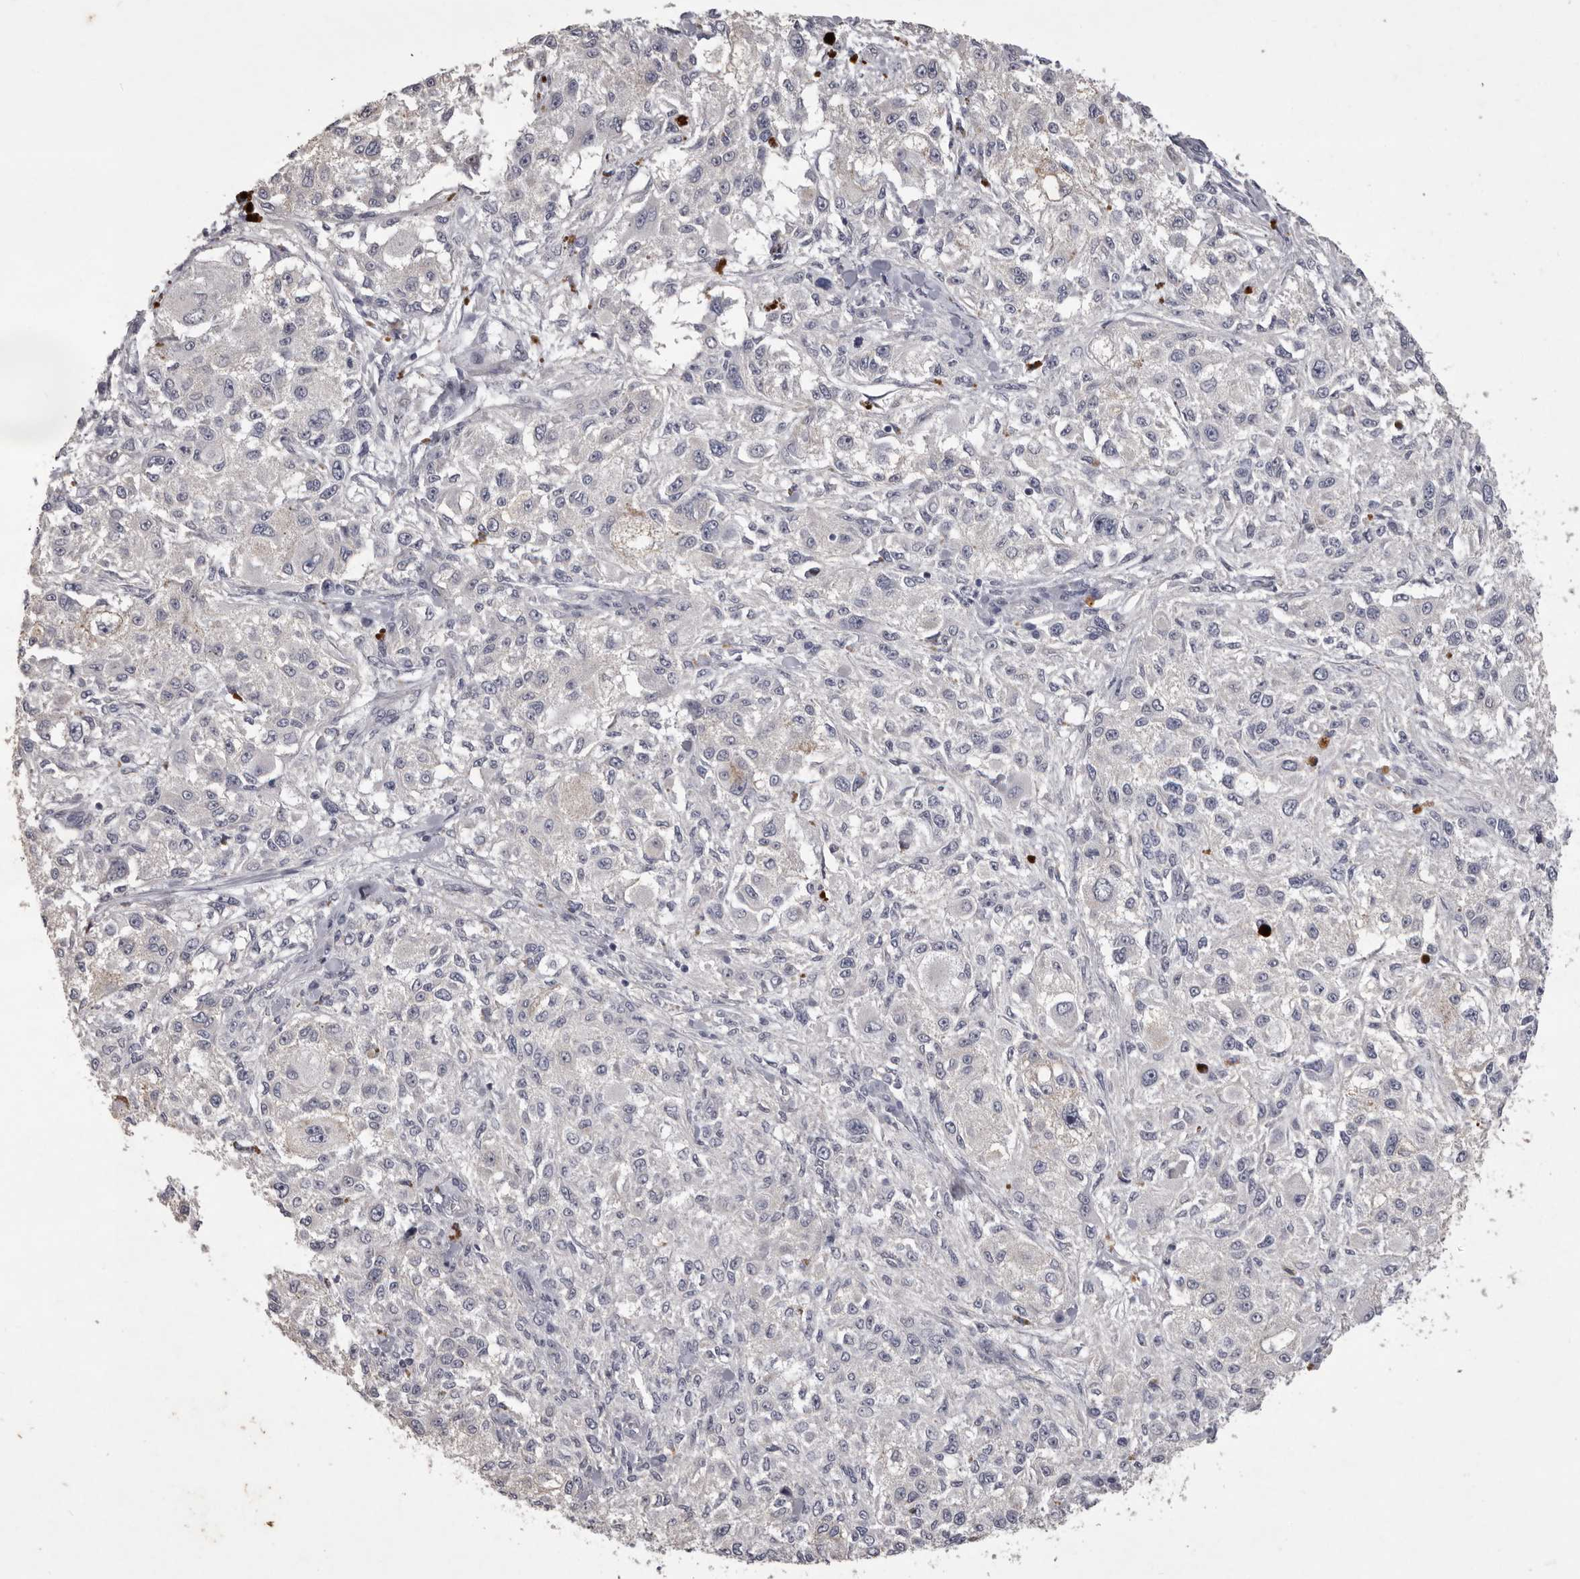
{"staining": {"intensity": "negative", "quantity": "none", "location": "none"}, "tissue": "melanoma", "cell_type": "Tumor cells", "image_type": "cancer", "snomed": [{"axis": "morphology", "description": "Necrosis, NOS"}, {"axis": "morphology", "description": "Malignant melanoma, NOS"}, {"axis": "topography", "description": "Skin"}], "caption": "This is an immunohistochemistry micrograph of melanoma. There is no staining in tumor cells.", "gene": "NKAIN4", "patient": {"sex": "female", "age": 87}}